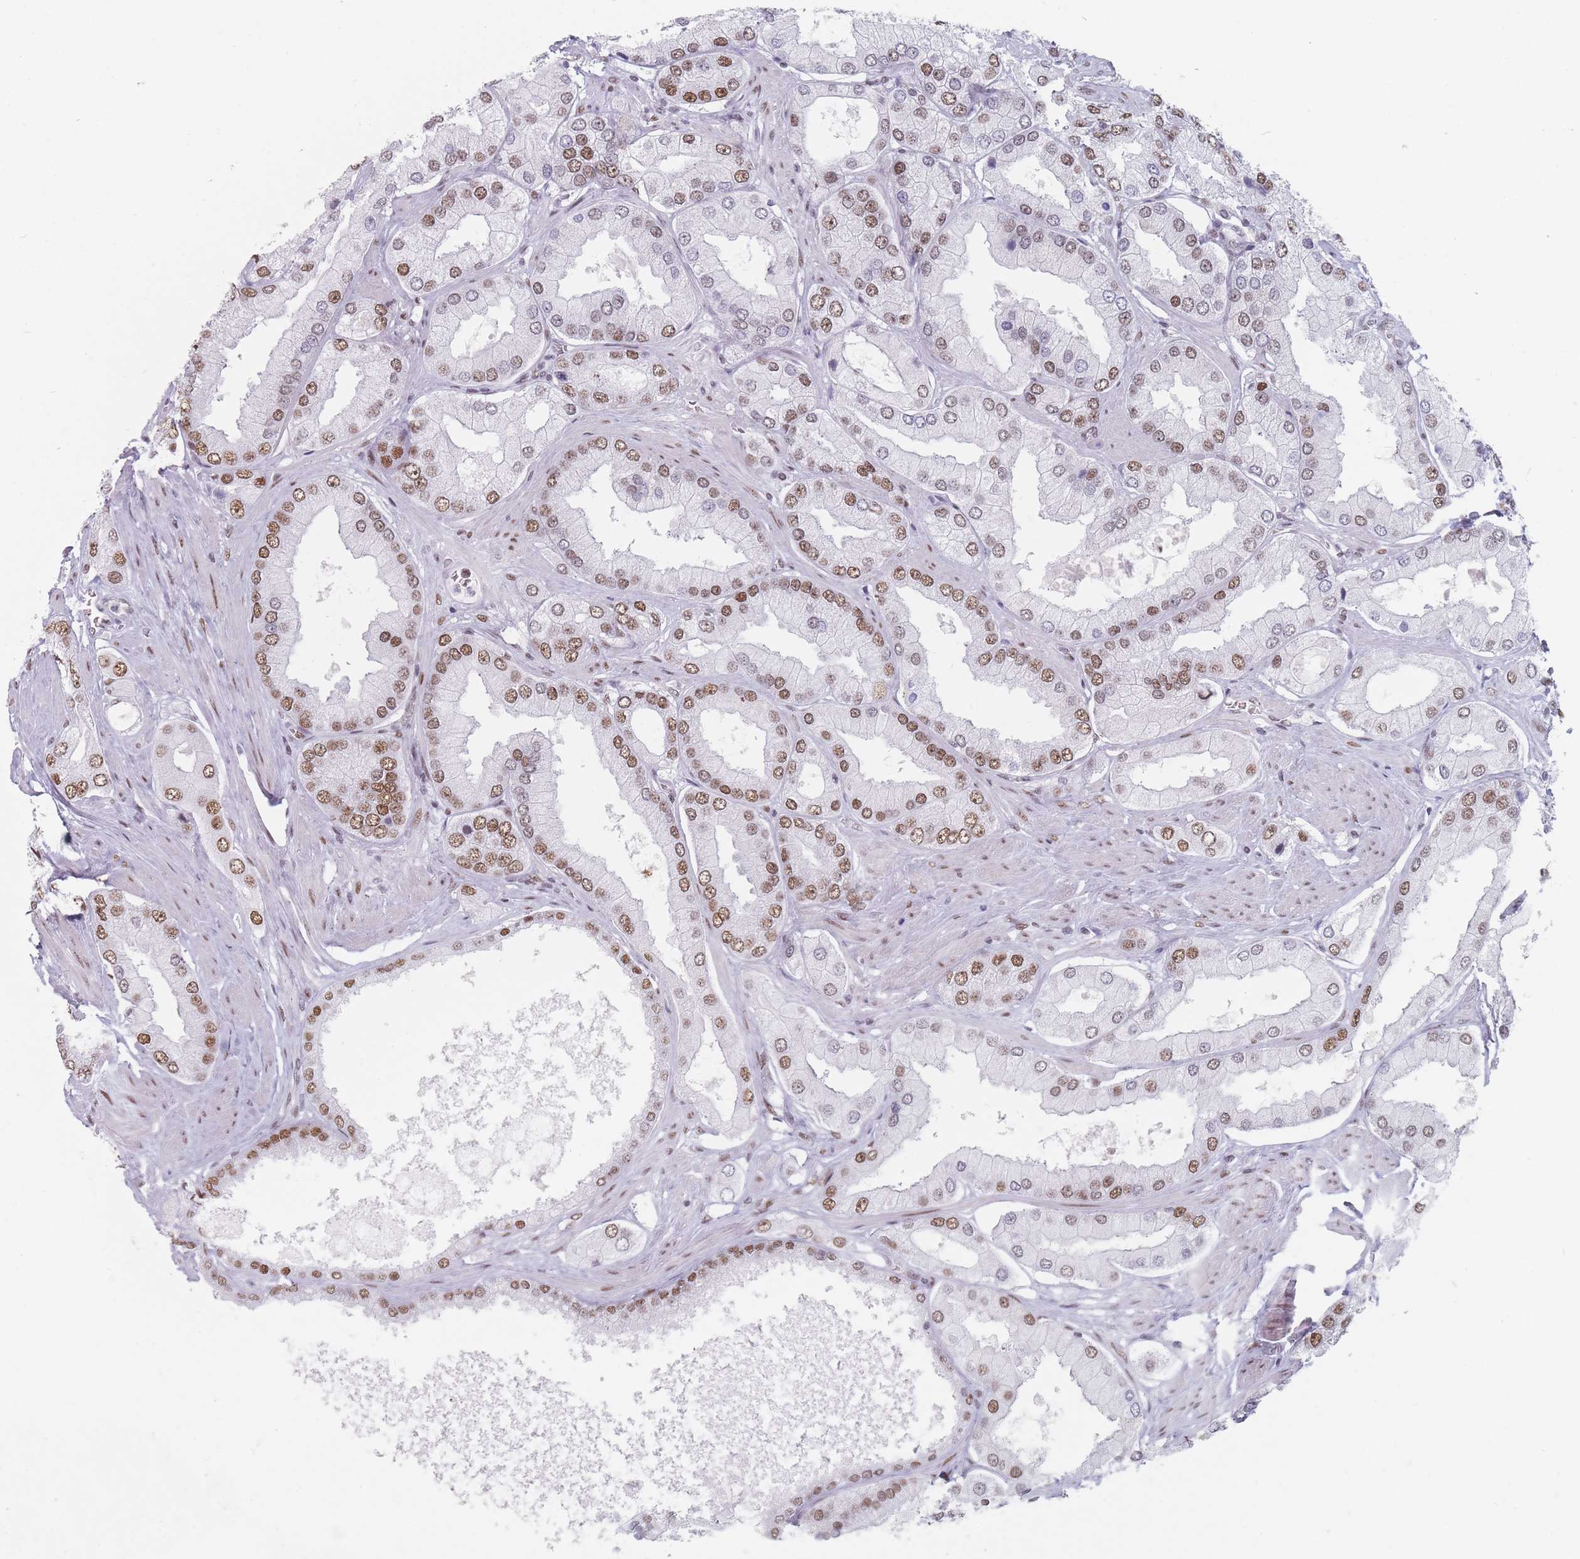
{"staining": {"intensity": "moderate", "quantity": ">75%", "location": "nuclear"}, "tissue": "prostate cancer", "cell_type": "Tumor cells", "image_type": "cancer", "snomed": [{"axis": "morphology", "description": "Adenocarcinoma, Low grade"}, {"axis": "topography", "description": "Prostate"}], "caption": "This is an image of IHC staining of prostate adenocarcinoma (low-grade), which shows moderate positivity in the nuclear of tumor cells.", "gene": "SAFB2", "patient": {"sex": "male", "age": 42}}